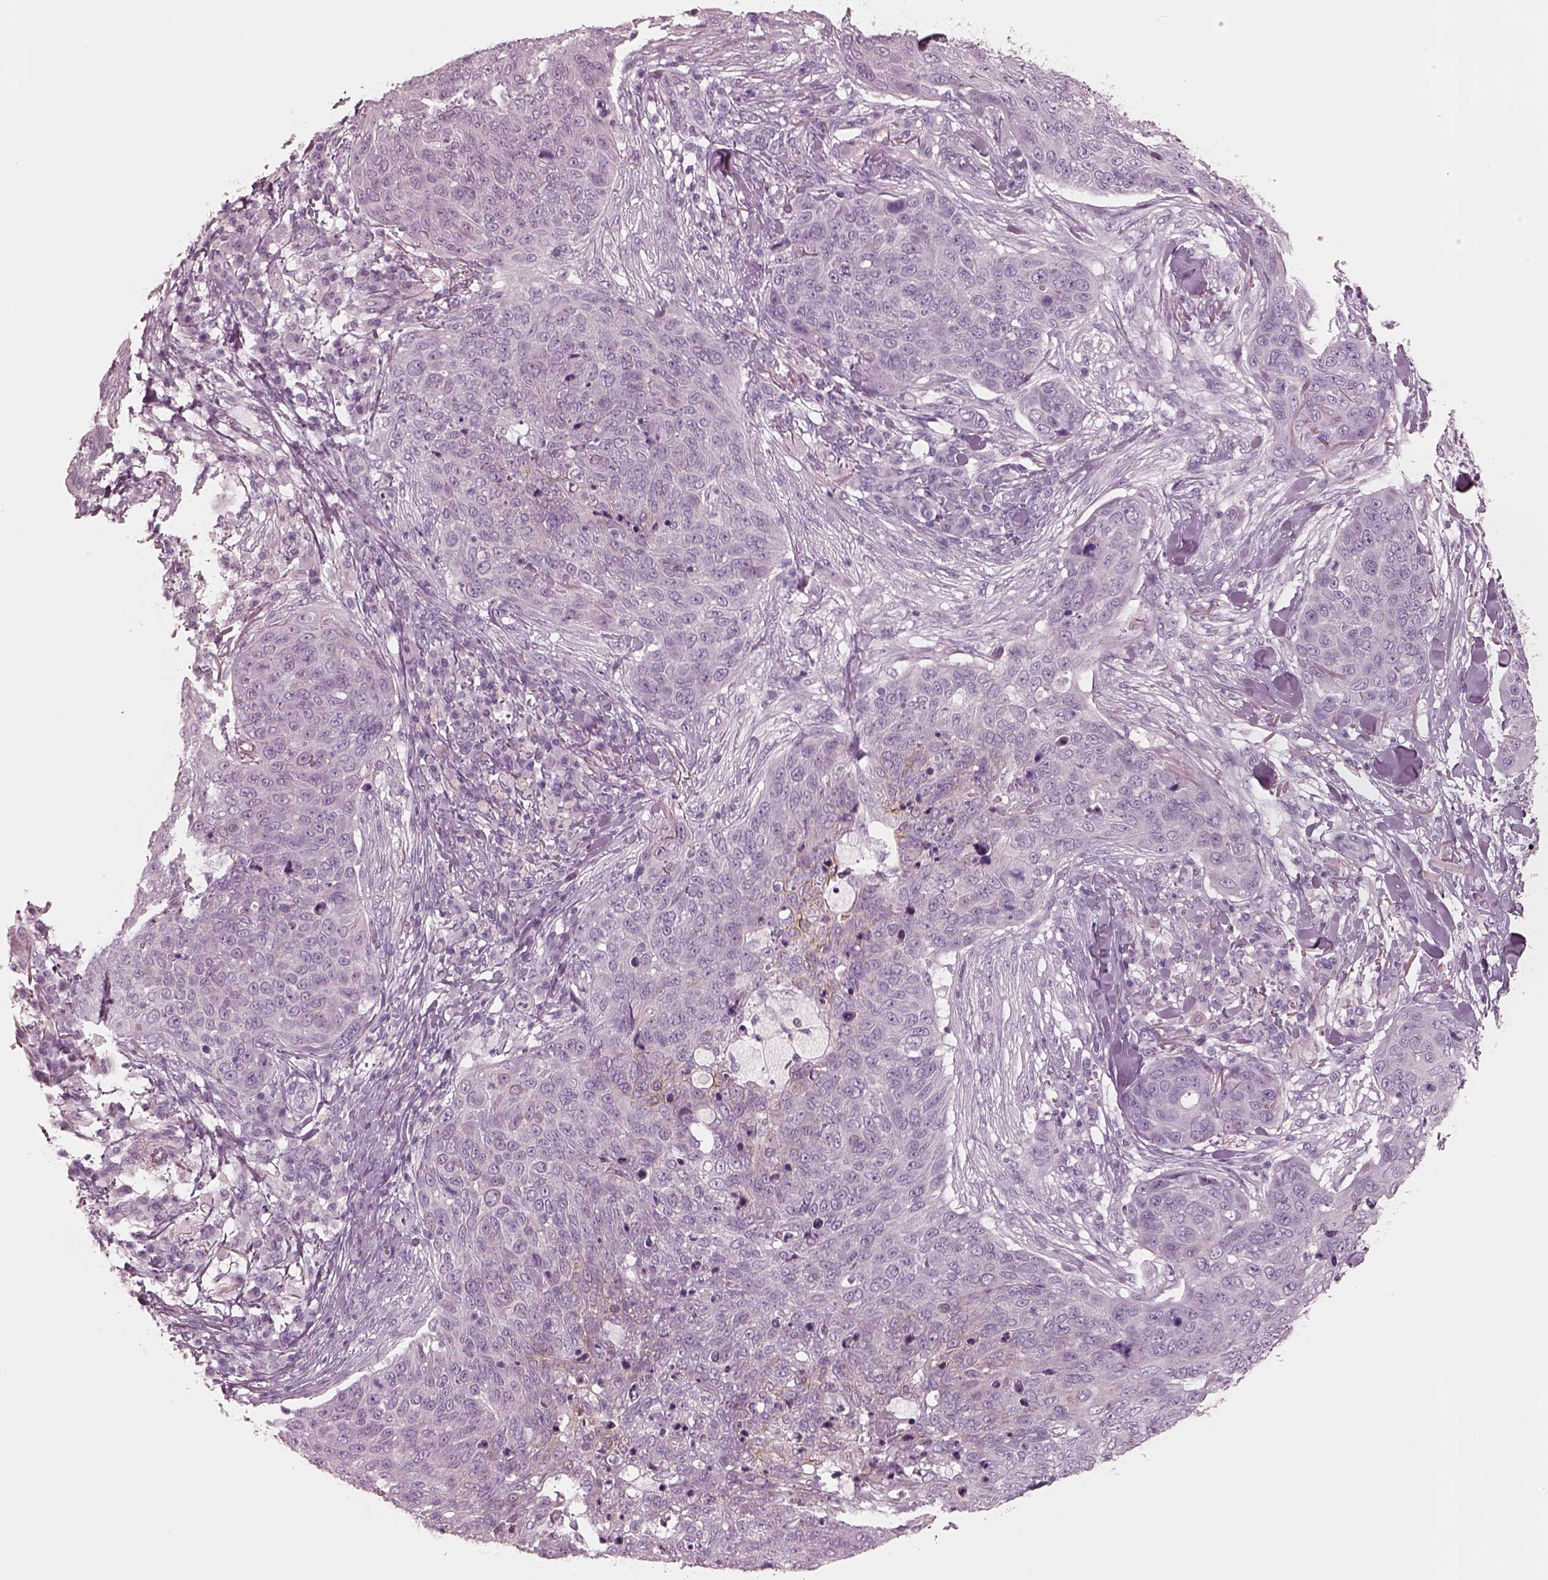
{"staining": {"intensity": "negative", "quantity": "none", "location": "none"}, "tissue": "skin cancer", "cell_type": "Tumor cells", "image_type": "cancer", "snomed": [{"axis": "morphology", "description": "Squamous cell carcinoma in situ, NOS"}, {"axis": "morphology", "description": "Squamous cell carcinoma, NOS"}, {"axis": "topography", "description": "Skin"}], "caption": "This is a photomicrograph of IHC staining of squamous cell carcinoma (skin), which shows no staining in tumor cells.", "gene": "PON3", "patient": {"sex": "male", "age": 93}}